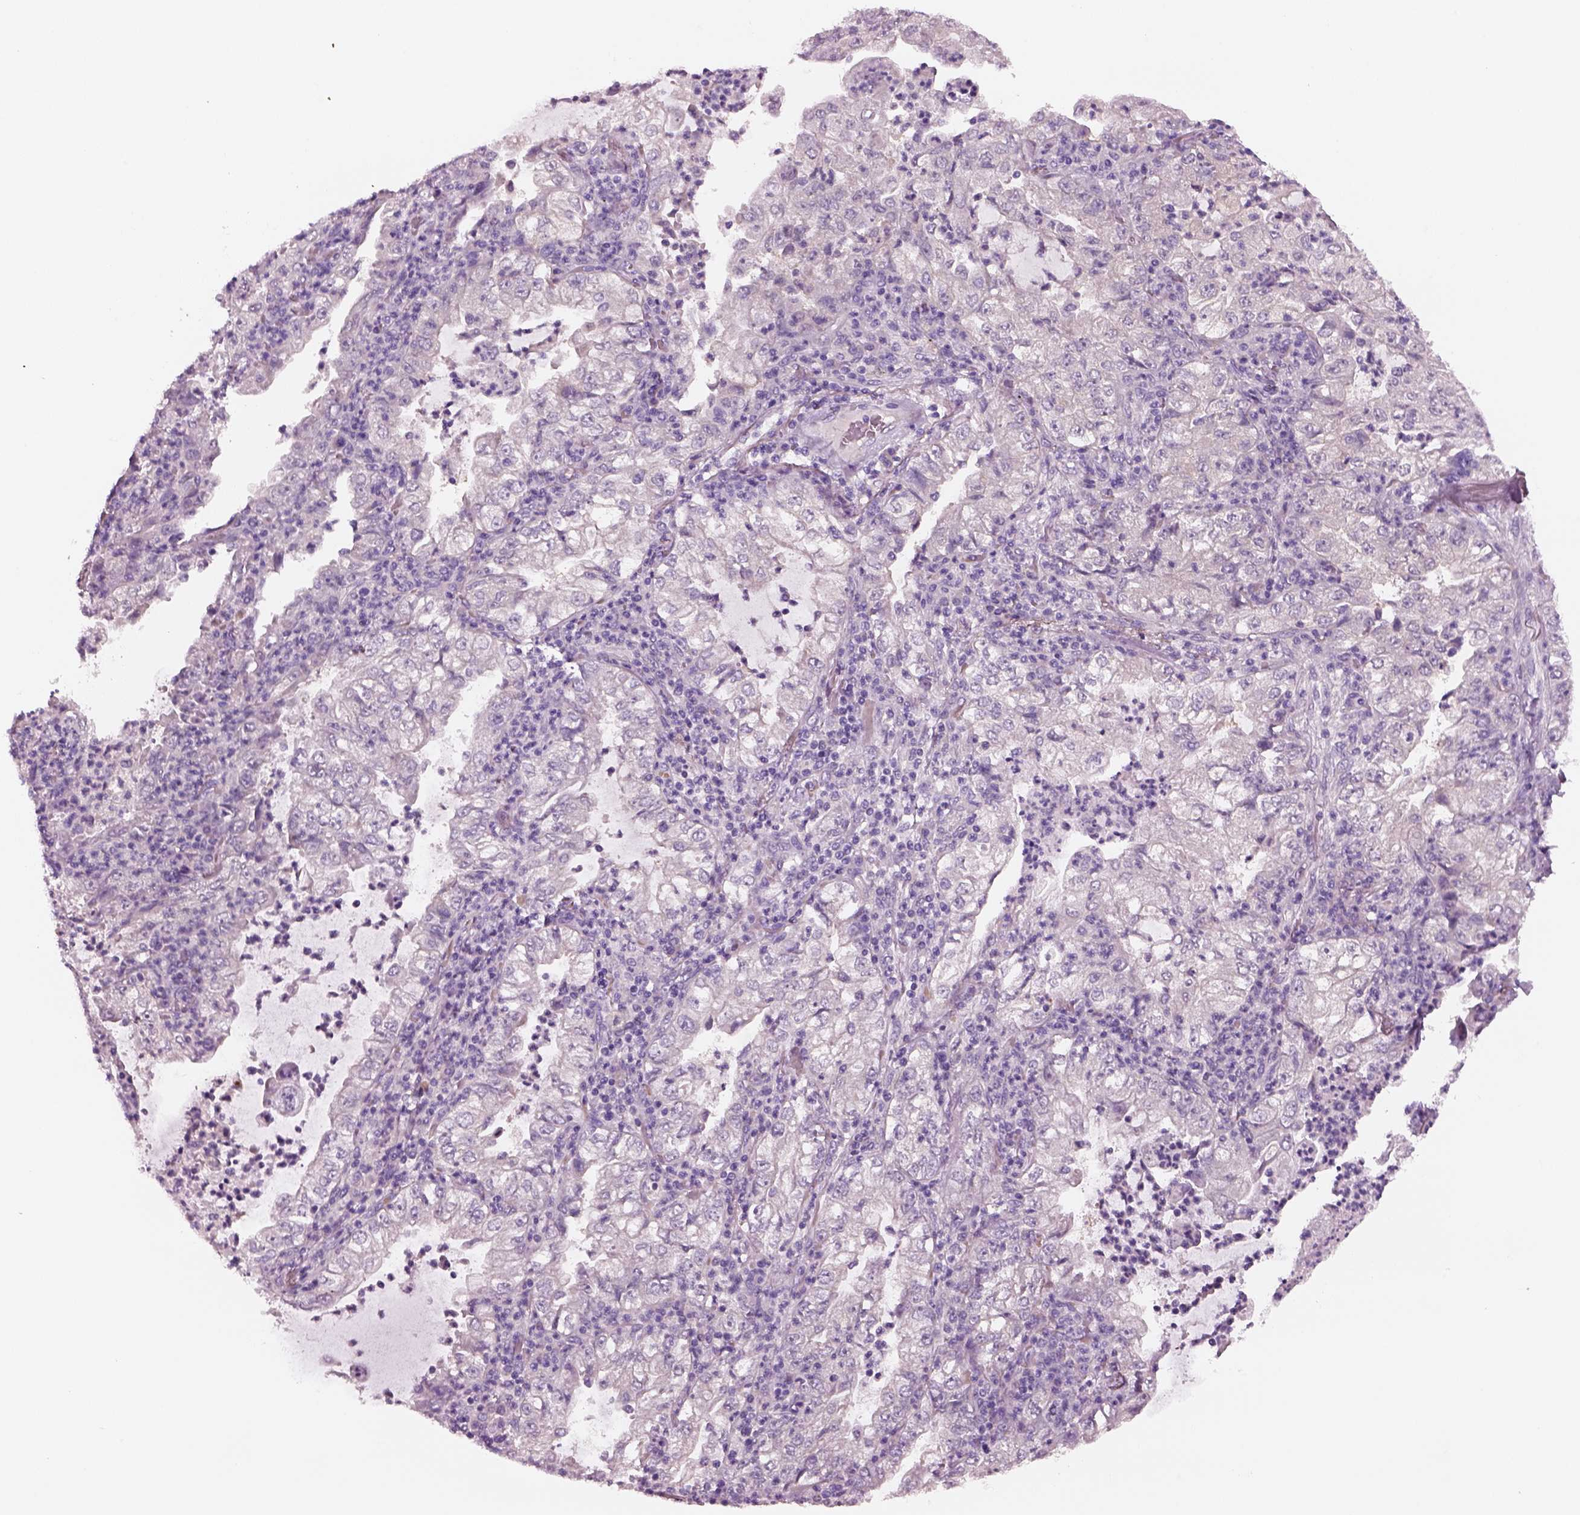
{"staining": {"intensity": "negative", "quantity": "none", "location": "none"}, "tissue": "lung cancer", "cell_type": "Tumor cells", "image_type": "cancer", "snomed": [{"axis": "morphology", "description": "Adenocarcinoma, NOS"}, {"axis": "topography", "description": "Lung"}], "caption": "The immunohistochemistry (IHC) histopathology image has no significant positivity in tumor cells of lung cancer tissue.", "gene": "ELSPBP1", "patient": {"sex": "female", "age": 73}}